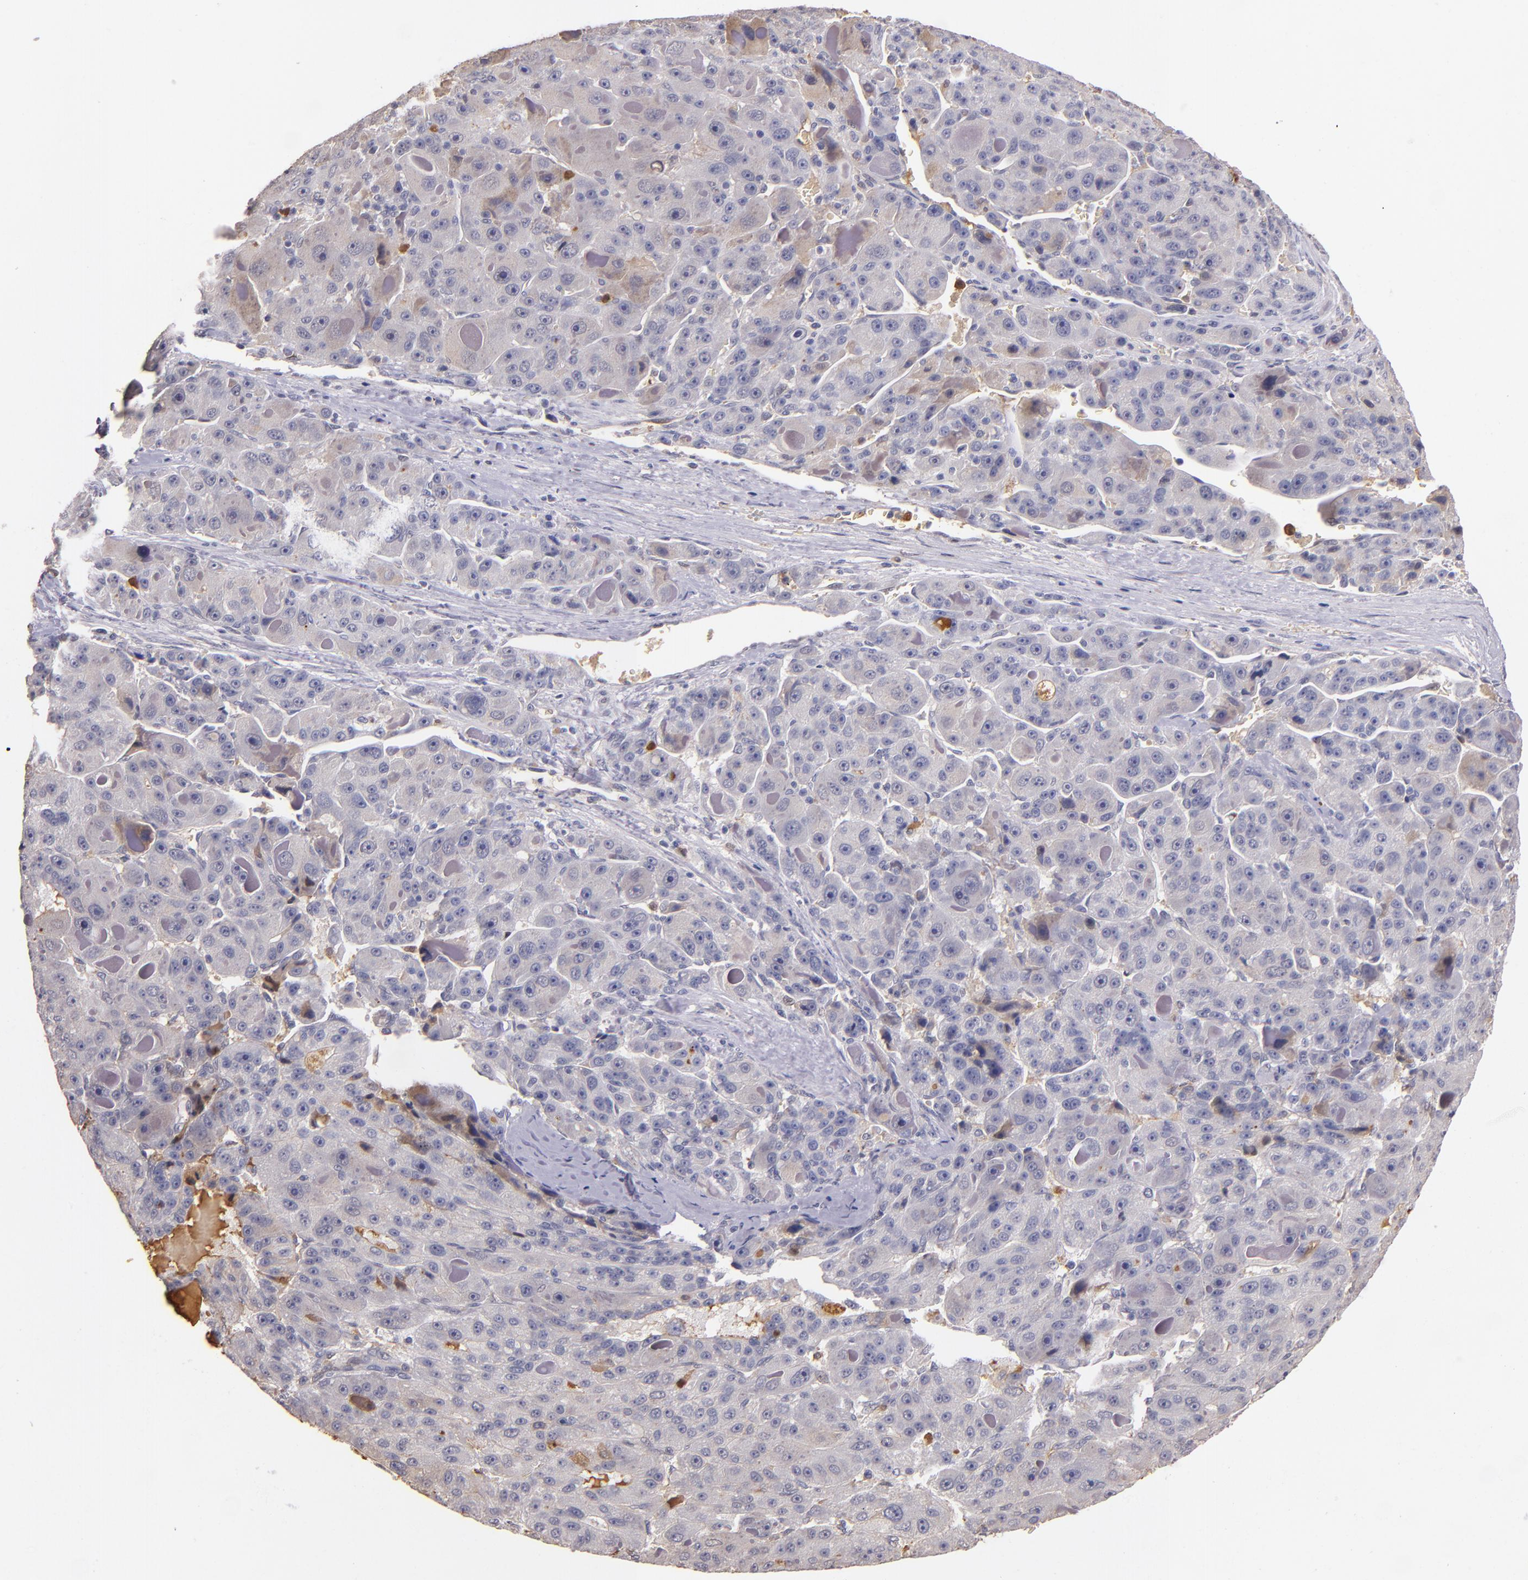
{"staining": {"intensity": "weak", "quantity": "<25%", "location": "cytoplasmic/membranous"}, "tissue": "liver cancer", "cell_type": "Tumor cells", "image_type": "cancer", "snomed": [{"axis": "morphology", "description": "Carcinoma, Hepatocellular, NOS"}, {"axis": "topography", "description": "Liver"}], "caption": "Protein analysis of liver cancer (hepatocellular carcinoma) displays no significant positivity in tumor cells.", "gene": "PTS", "patient": {"sex": "male", "age": 76}}